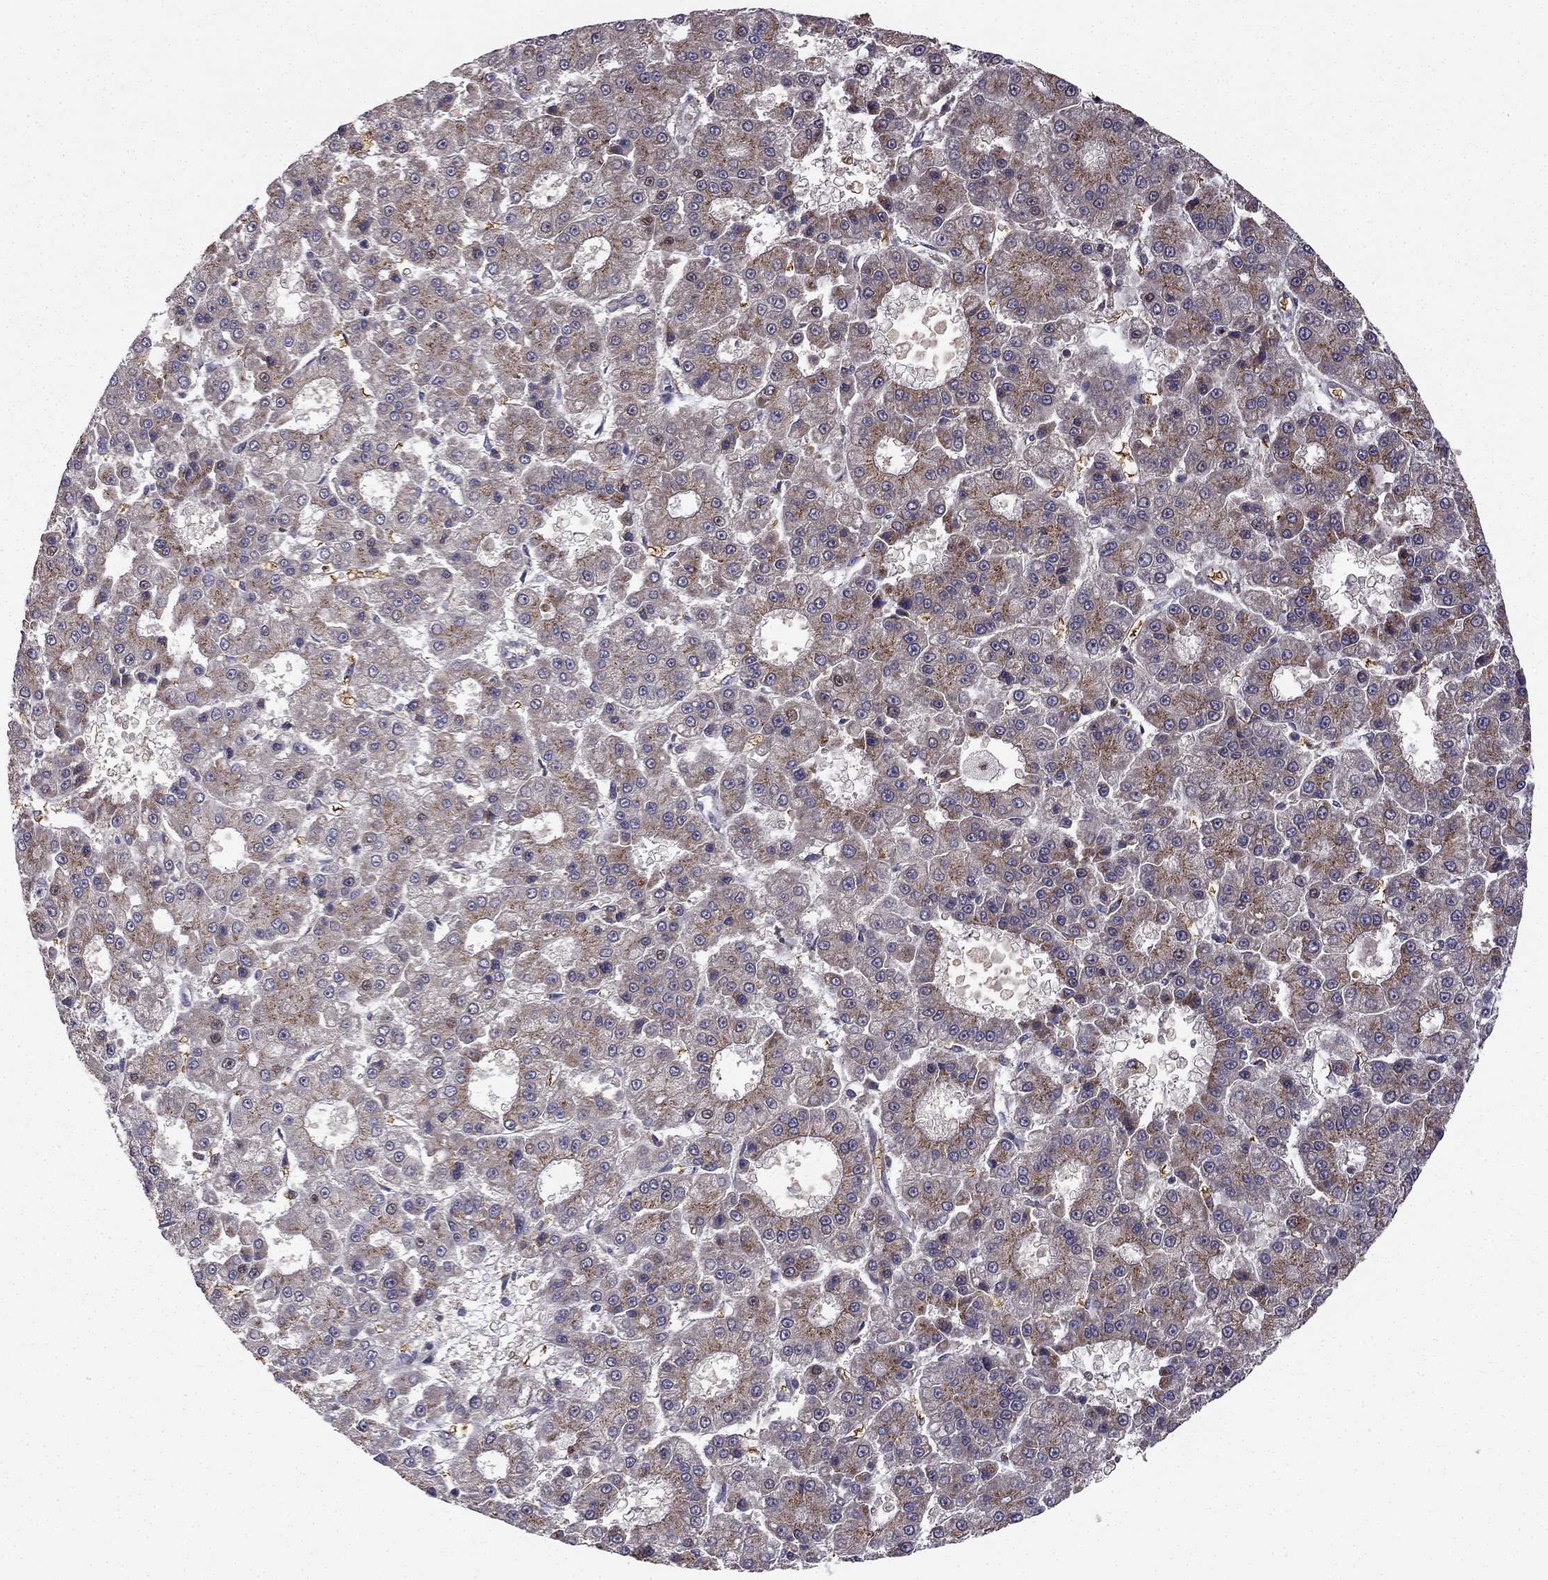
{"staining": {"intensity": "moderate", "quantity": "25%-75%", "location": "cytoplasmic/membranous"}, "tissue": "liver cancer", "cell_type": "Tumor cells", "image_type": "cancer", "snomed": [{"axis": "morphology", "description": "Carcinoma, Hepatocellular, NOS"}, {"axis": "topography", "description": "Liver"}], "caption": "The image demonstrates staining of liver hepatocellular carcinoma, revealing moderate cytoplasmic/membranous protein expression (brown color) within tumor cells.", "gene": "B4GALT7", "patient": {"sex": "male", "age": 70}}